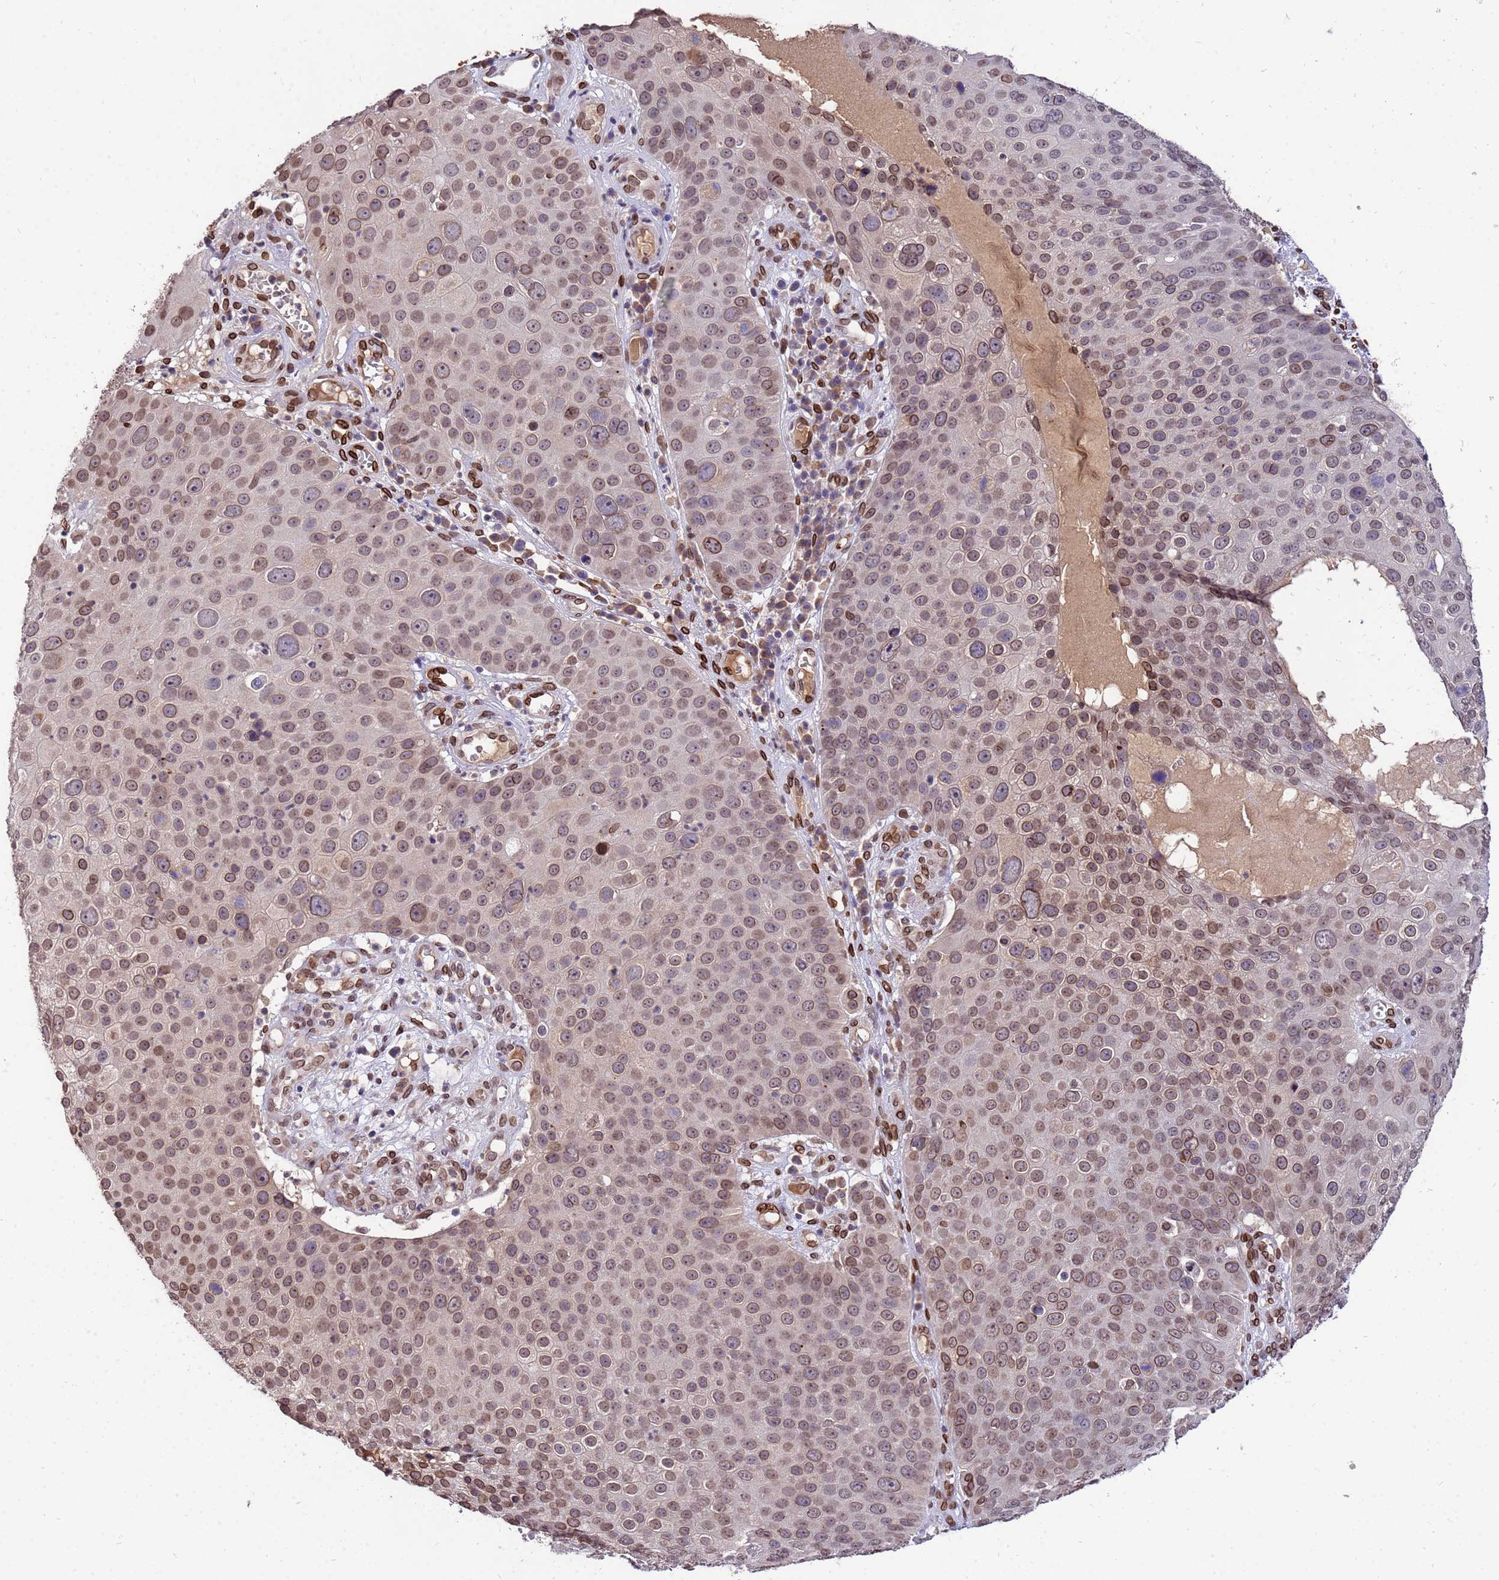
{"staining": {"intensity": "moderate", "quantity": ">75%", "location": "cytoplasmic/membranous,nuclear"}, "tissue": "skin cancer", "cell_type": "Tumor cells", "image_type": "cancer", "snomed": [{"axis": "morphology", "description": "Squamous cell carcinoma, NOS"}, {"axis": "topography", "description": "Skin"}], "caption": "This image demonstrates IHC staining of squamous cell carcinoma (skin), with medium moderate cytoplasmic/membranous and nuclear staining in about >75% of tumor cells.", "gene": "GPR135", "patient": {"sex": "male", "age": 71}}